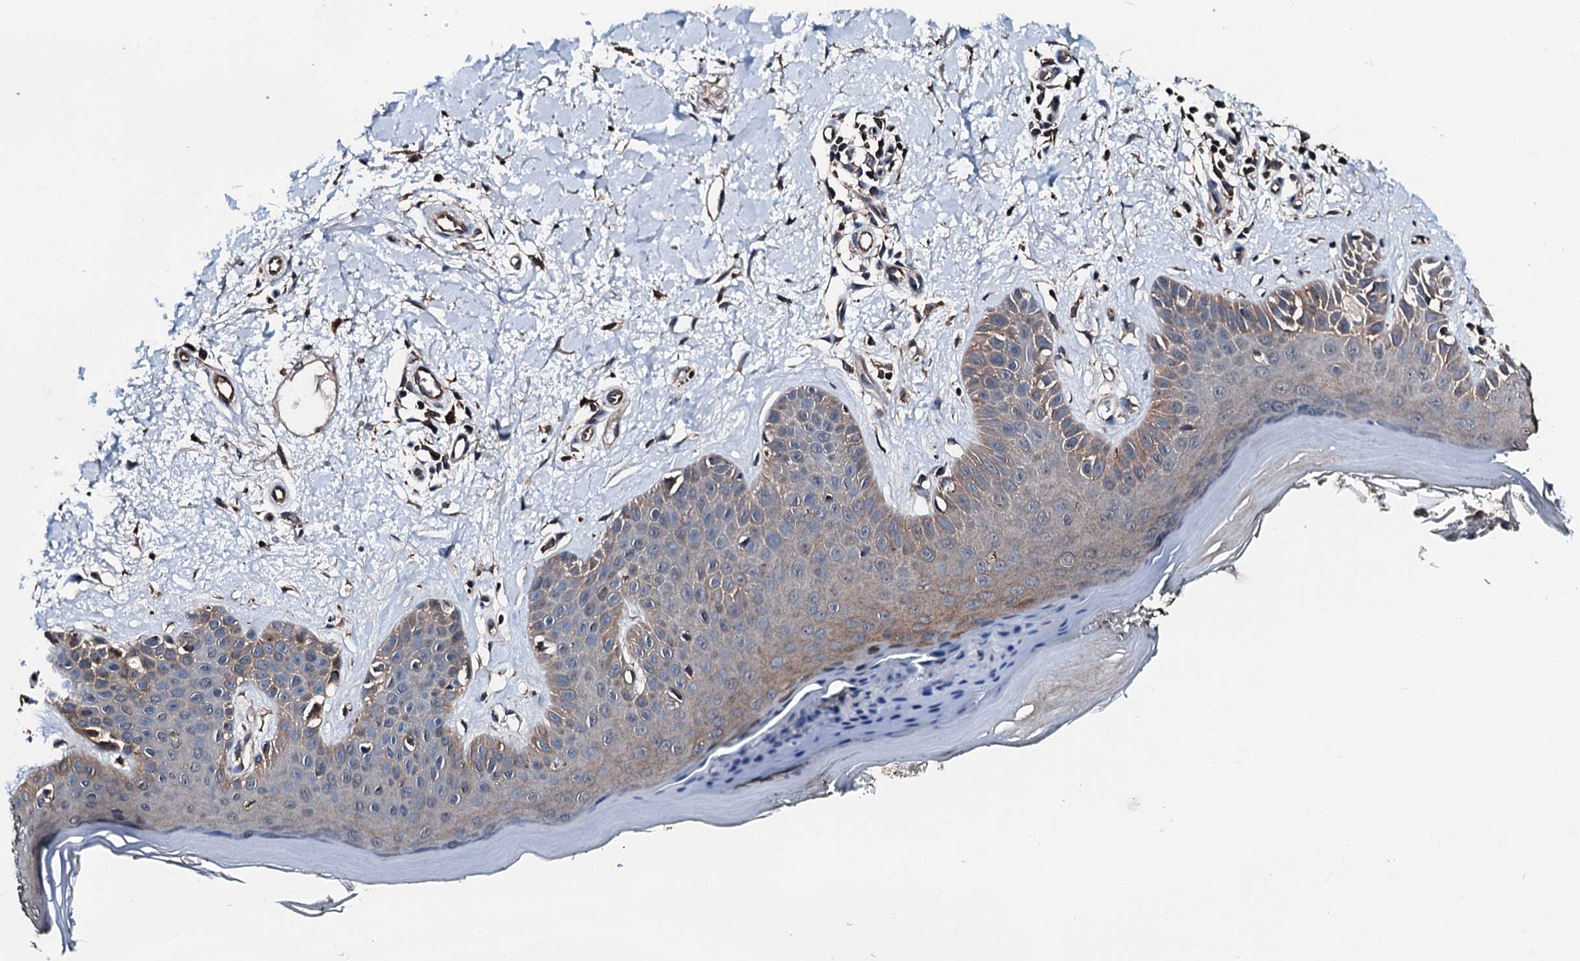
{"staining": {"intensity": "moderate", "quantity": "25%-75%", "location": "cytoplasmic/membranous"}, "tissue": "skin", "cell_type": "Fibroblasts", "image_type": "normal", "snomed": [{"axis": "morphology", "description": "Normal tissue, NOS"}, {"axis": "topography", "description": "Skin"}], "caption": "Fibroblasts reveal moderate cytoplasmic/membranous staining in approximately 25%-75% of cells in normal skin. Nuclei are stained in blue.", "gene": "FGD4", "patient": {"sex": "female", "age": 64}}